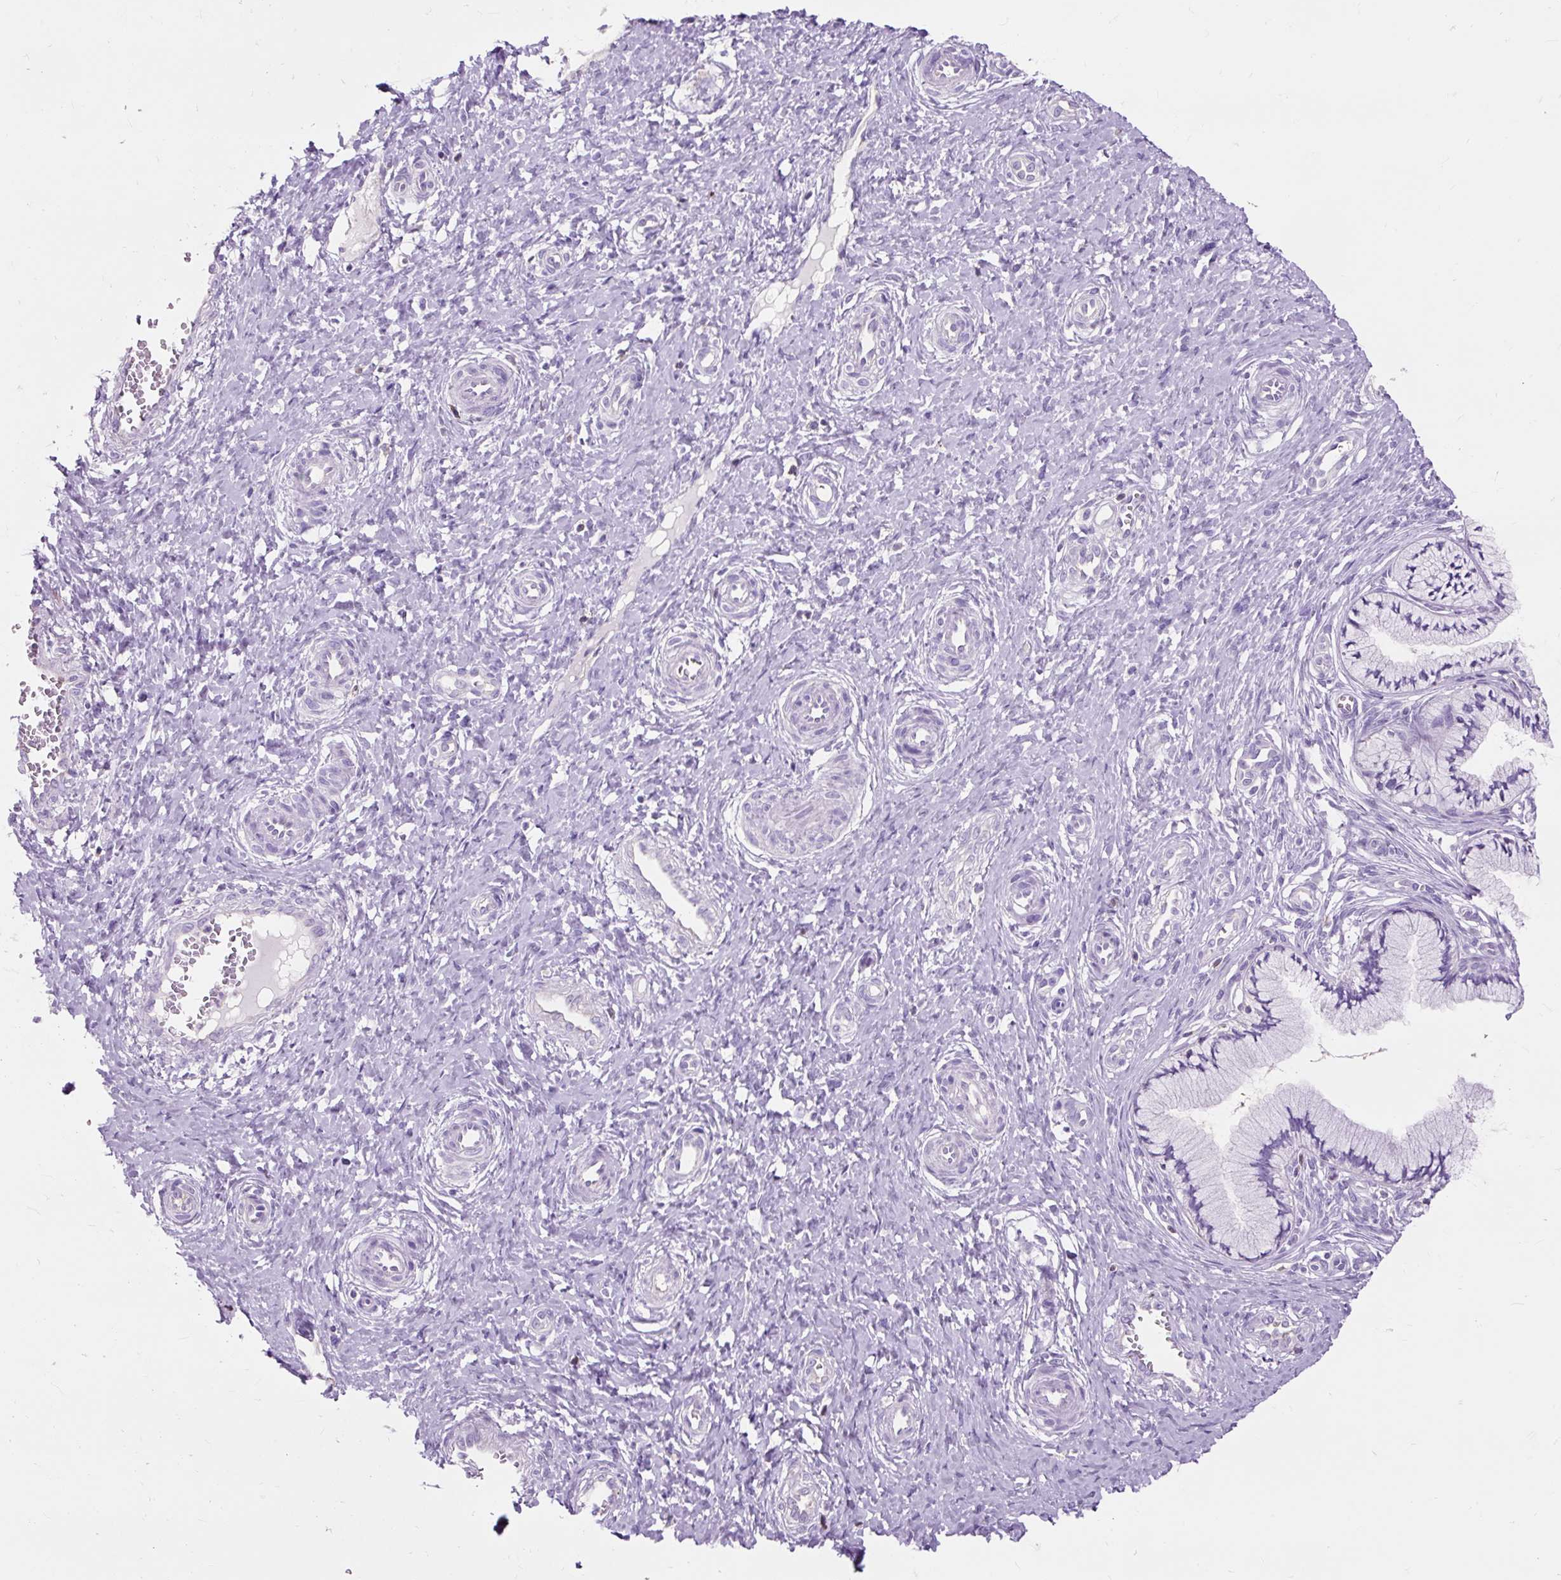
{"staining": {"intensity": "negative", "quantity": "none", "location": "none"}, "tissue": "cervix", "cell_type": "Glandular cells", "image_type": "normal", "snomed": [{"axis": "morphology", "description": "Normal tissue, NOS"}, {"axis": "topography", "description": "Cervix"}], "caption": "This is an immunohistochemistry (IHC) photomicrograph of normal human cervix. There is no expression in glandular cells.", "gene": "OR10A7", "patient": {"sex": "female", "age": 36}}